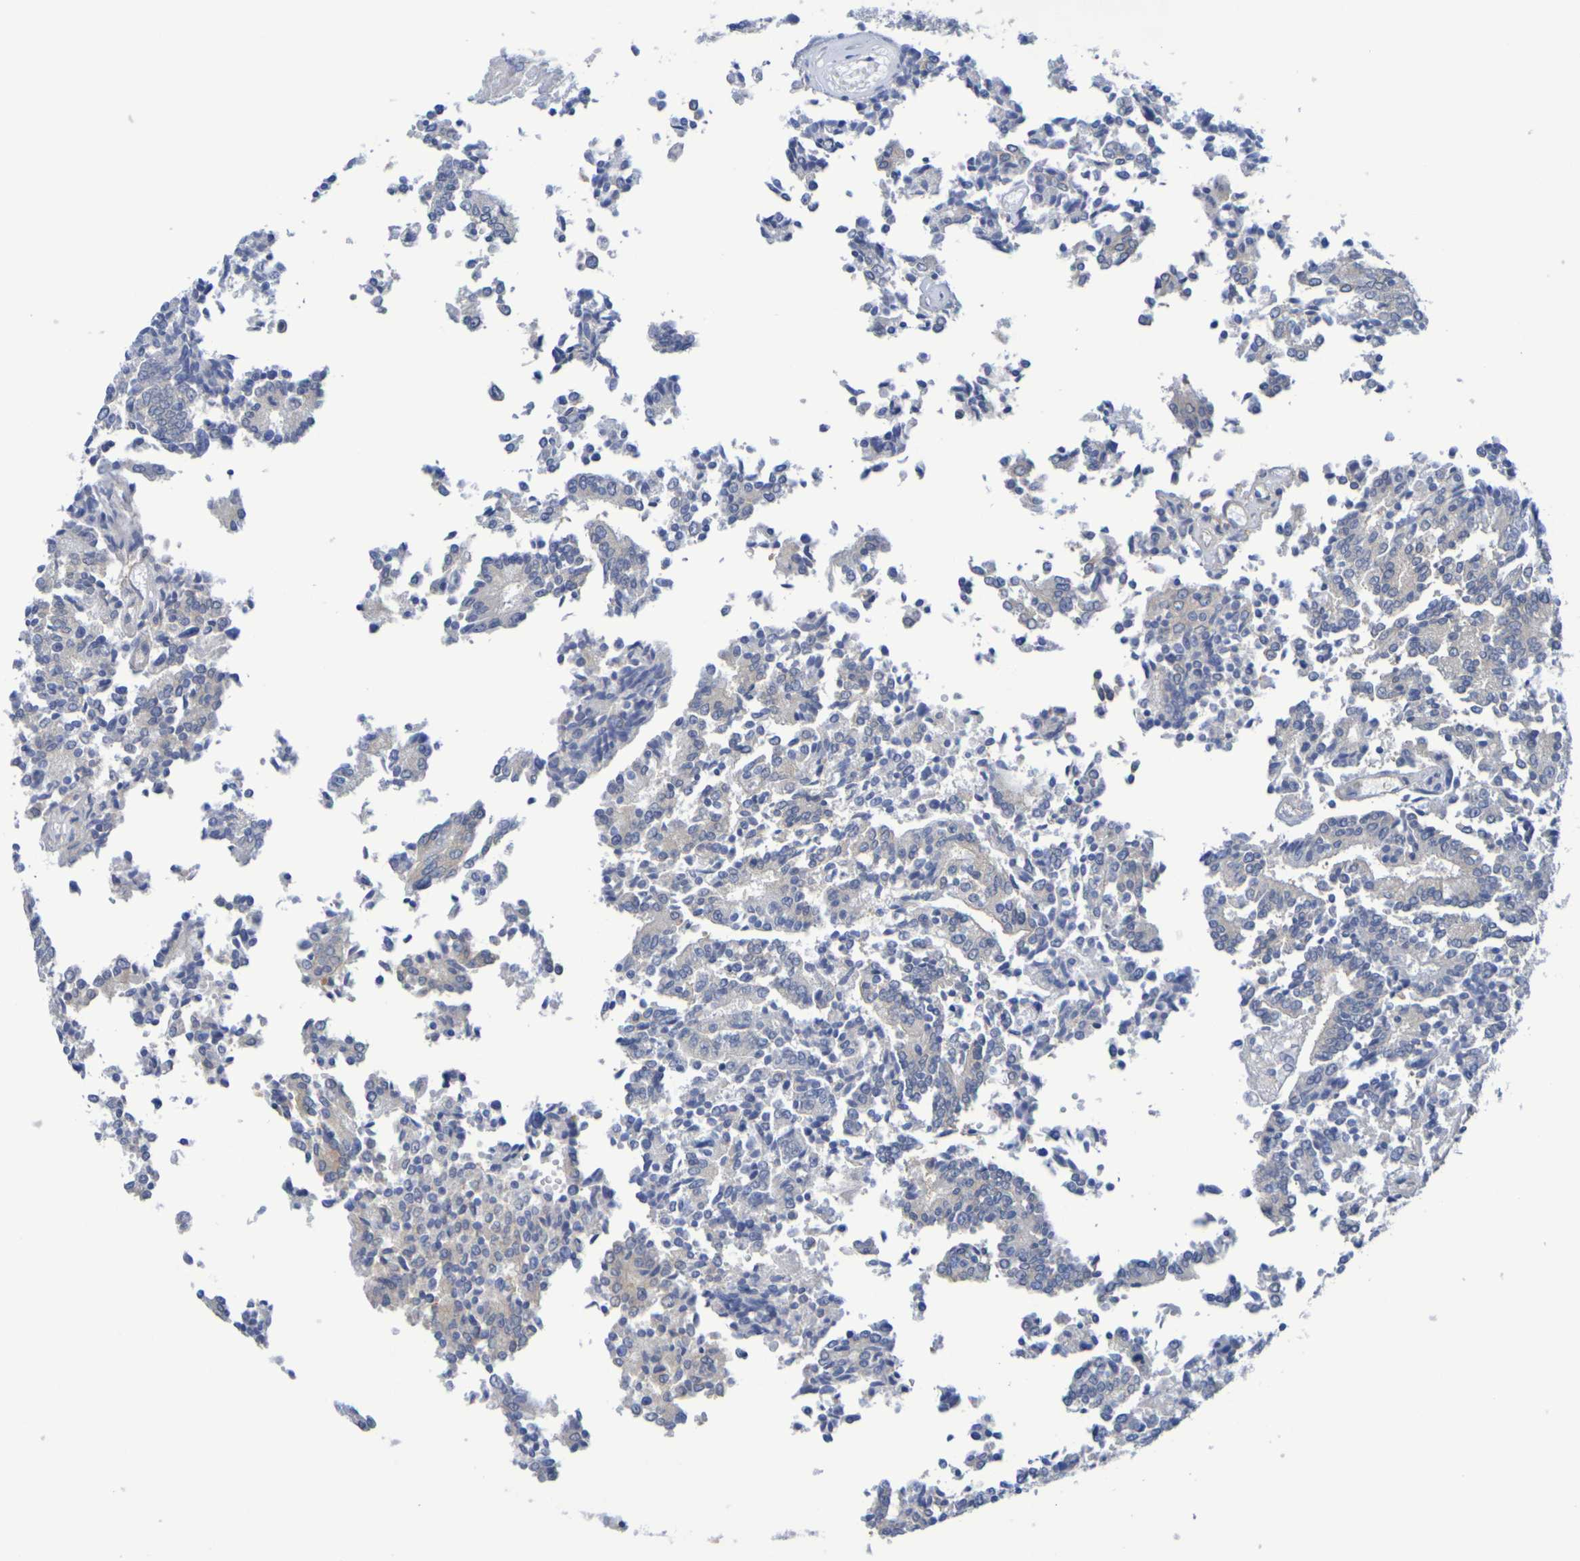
{"staining": {"intensity": "weak", "quantity": "<25%", "location": "cytoplasmic/membranous"}, "tissue": "prostate cancer", "cell_type": "Tumor cells", "image_type": "cancer", "snomed": [{"axis": "morphology", "description": "Normal tissue, NOS"}, {"axis": "morphology", "description": "Adenocarcinoma, High grade"}, {"axis": "topography", "description": "Prostate"}, {"axis": "topography", "description": "Seminal veicle"}], "caption": "High-grade adenocarcinoma (prostate) stained for a protein using immunohistochemistry exhibits no expression tumor cells.", "gene": "TMCC3", "patient": {"sex": "male", "age": 55}}